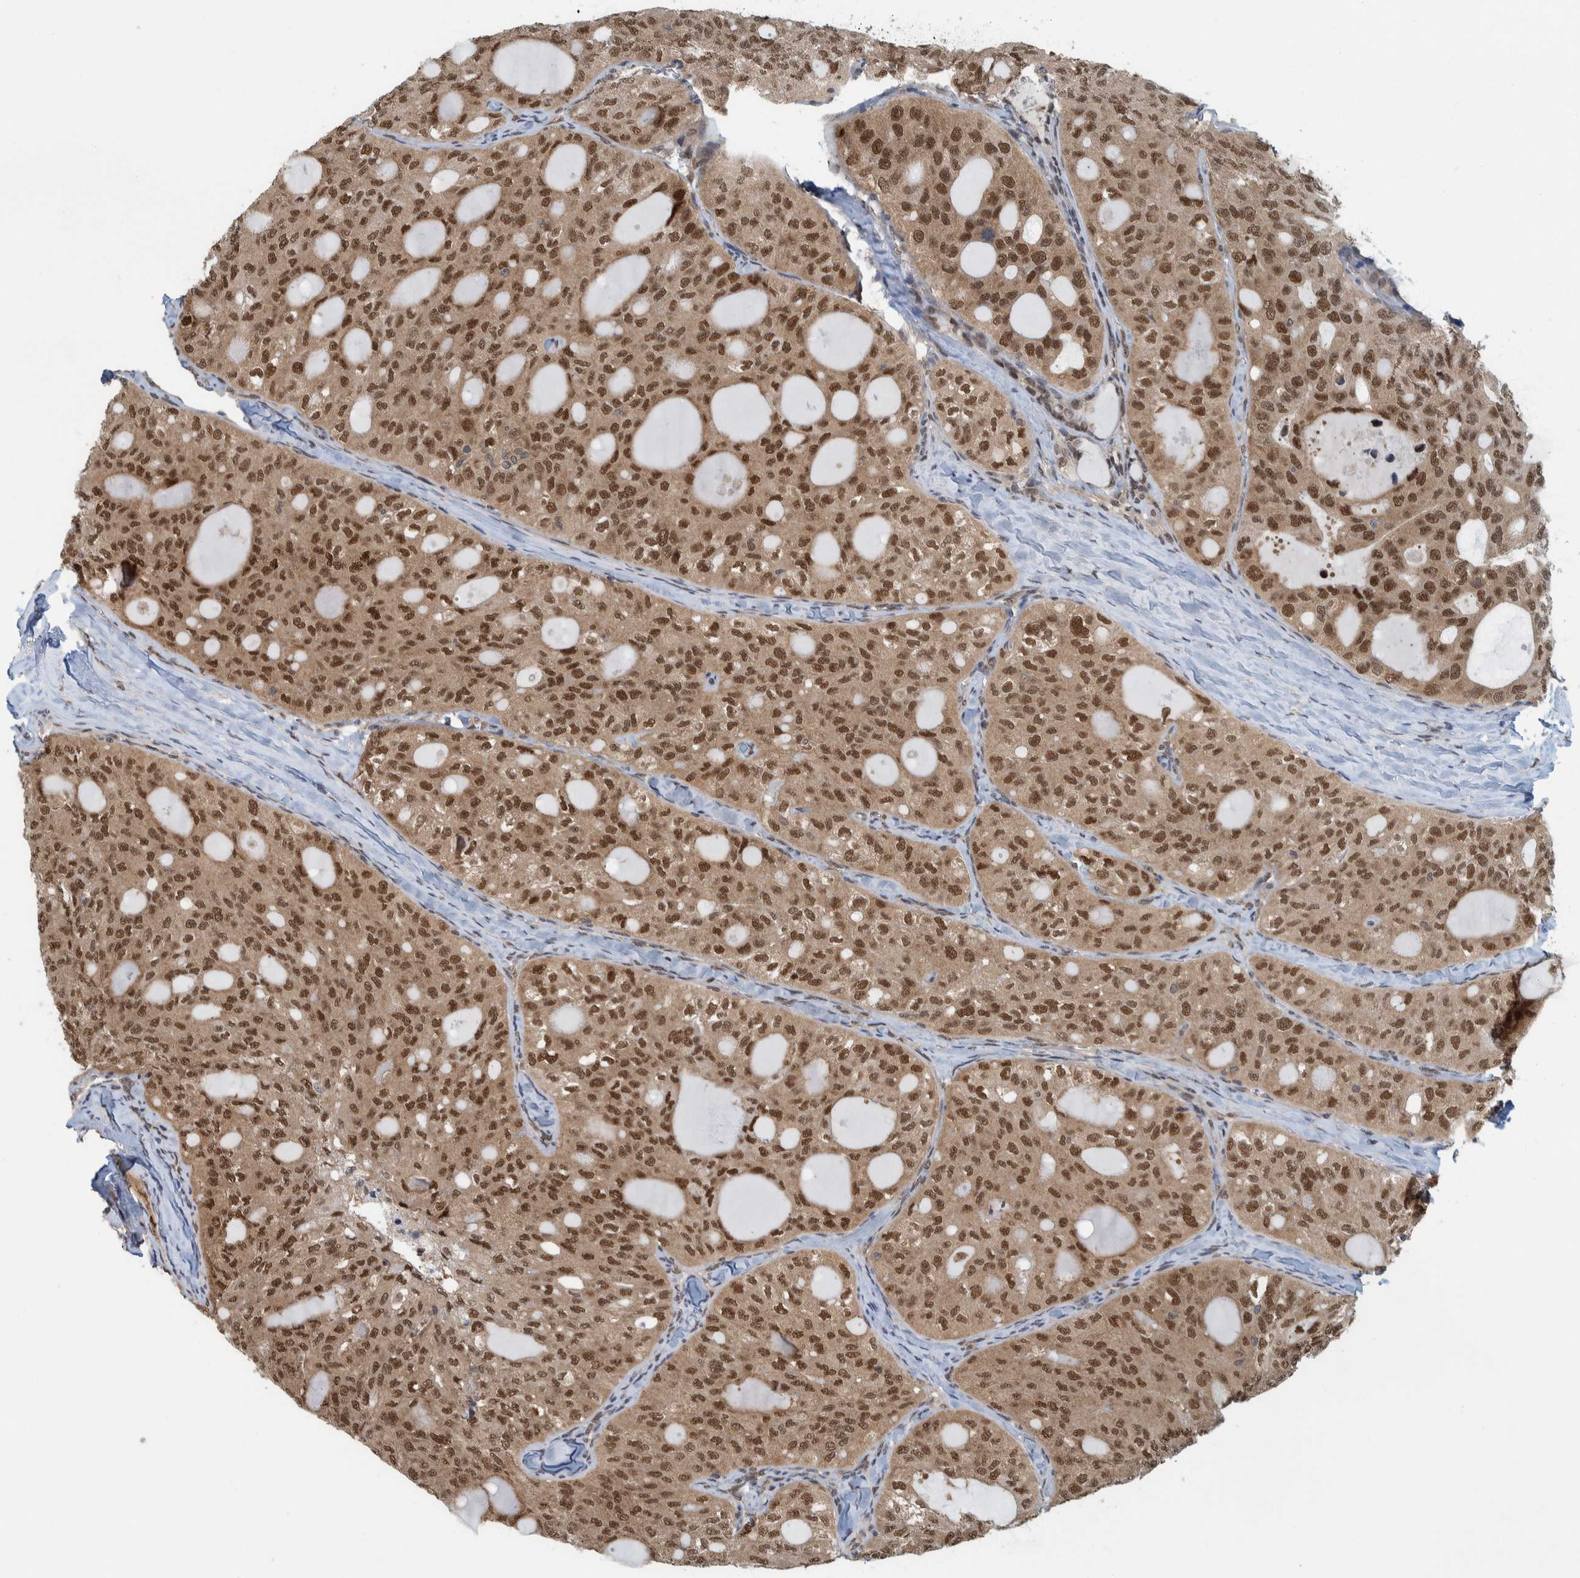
{"staining": {"intensity": "strong", "quantity": ">75%", "location": "cytoplasmic/membranous,nuclear"}, "tissue": "thyroid cancer", "cell_type": "Tumor cells", "image_type": "cancer", "snomed": [{"axis": "morphology", "description": "Follicular adenoma carcinoma, NOS"}, {"axis": "topography", "description": "Thyroid gland"}], "caption": "Thyroid cancer (follicular adenoma carcinoma) stained for a protein shows strong cytoplasmic/membranous and nuclear positivity in tumor cells.", "gene": "COPS3", "patient": {"sex": "male", "age": 75}}